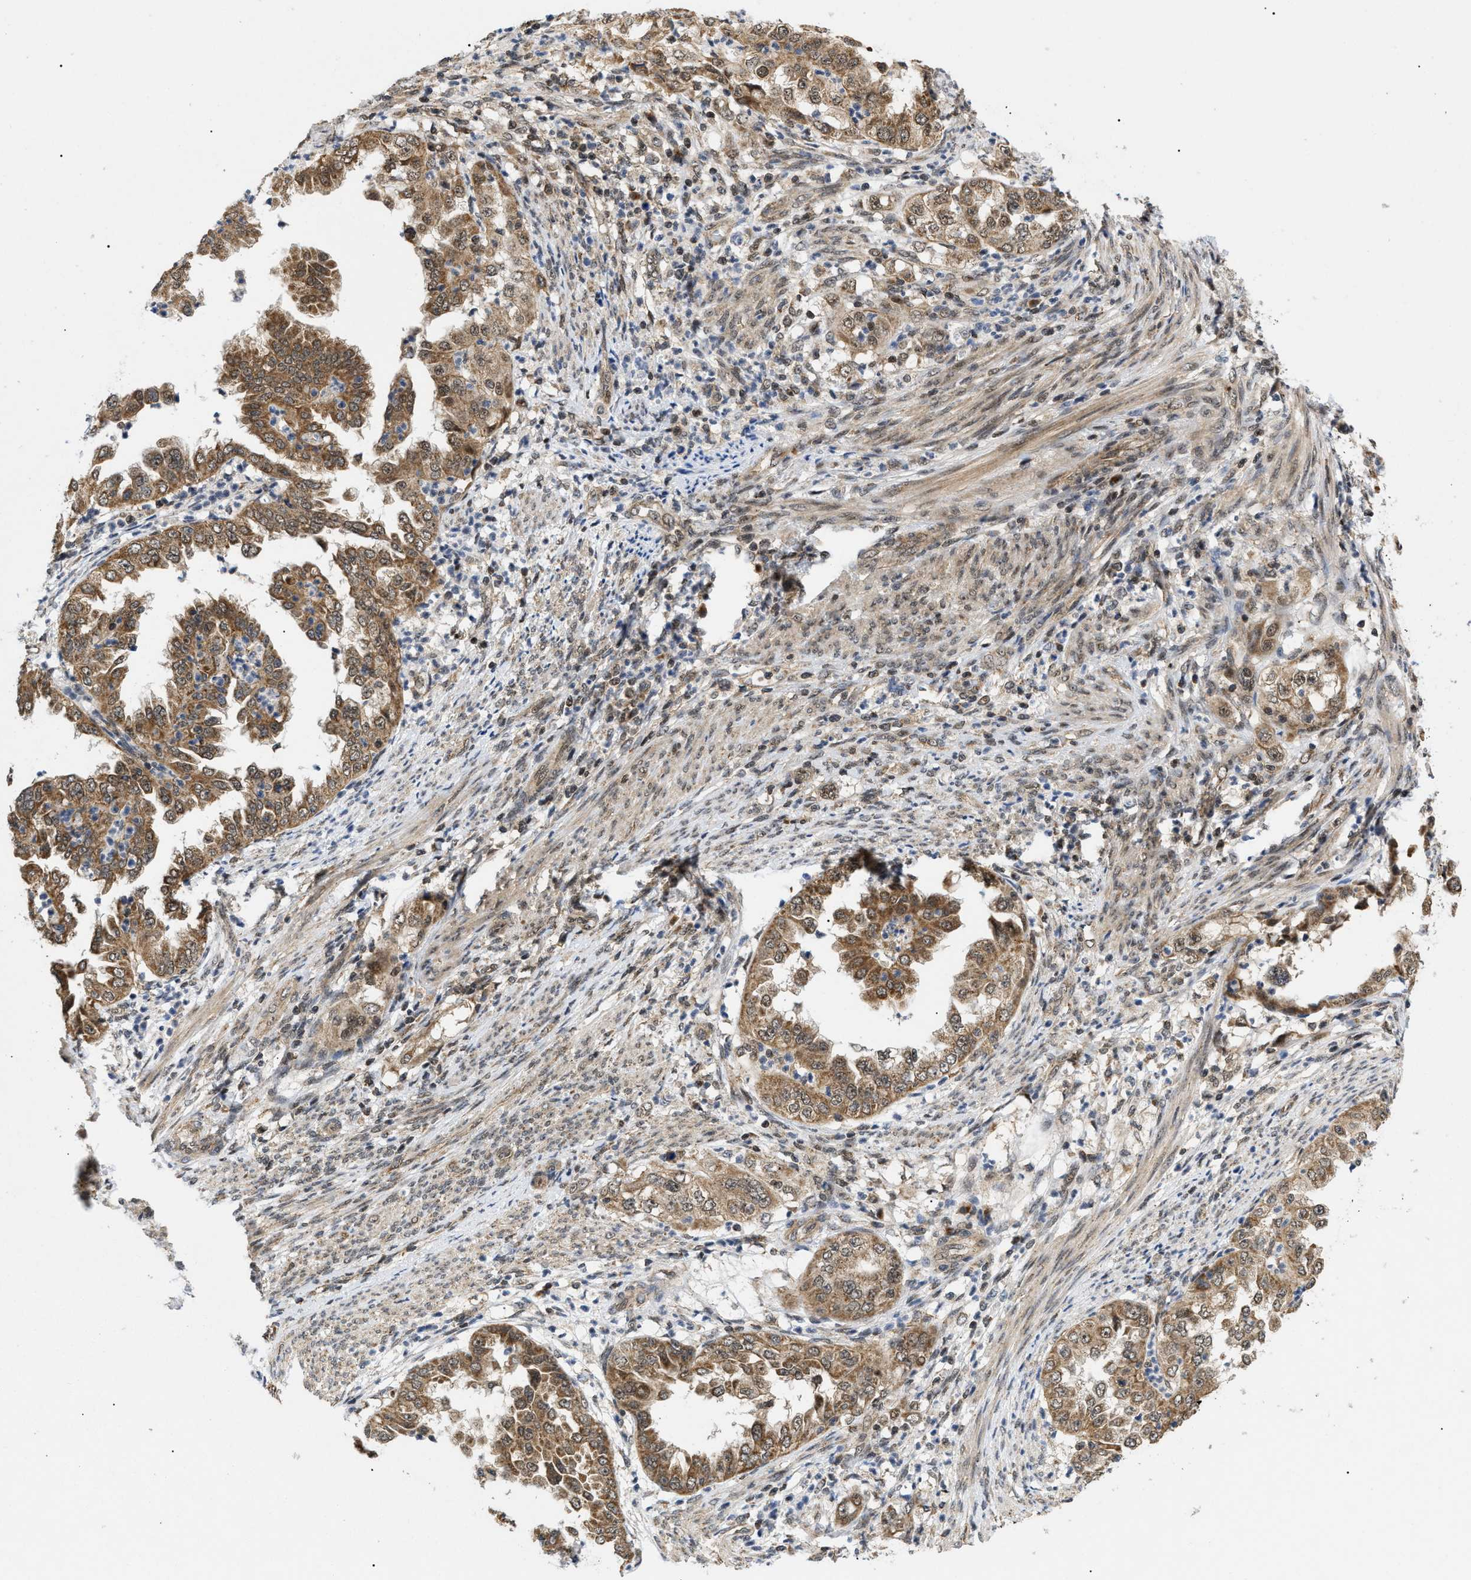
{"staining": {"intensity": "moderate", "quantity": ">75%", "location": "cytoplasmic/membranous"}, "tissue": "endometrial cancer", "cell_type": "Tumor cells", "image_type": "cancer", "snomed": [{"axis": "morphology", "description": "Adenocarcinoma, NOS"}, {"axis": "topography", "description": "Endometrium"}], "caption": "A brown stain highlights moderate cytoplasmic/membranous expression of a protein in human endometrial adenocarcinoma tumor cells.", "gene": "ZBTB11", "patient": {"sex": "female", "age": 85}}